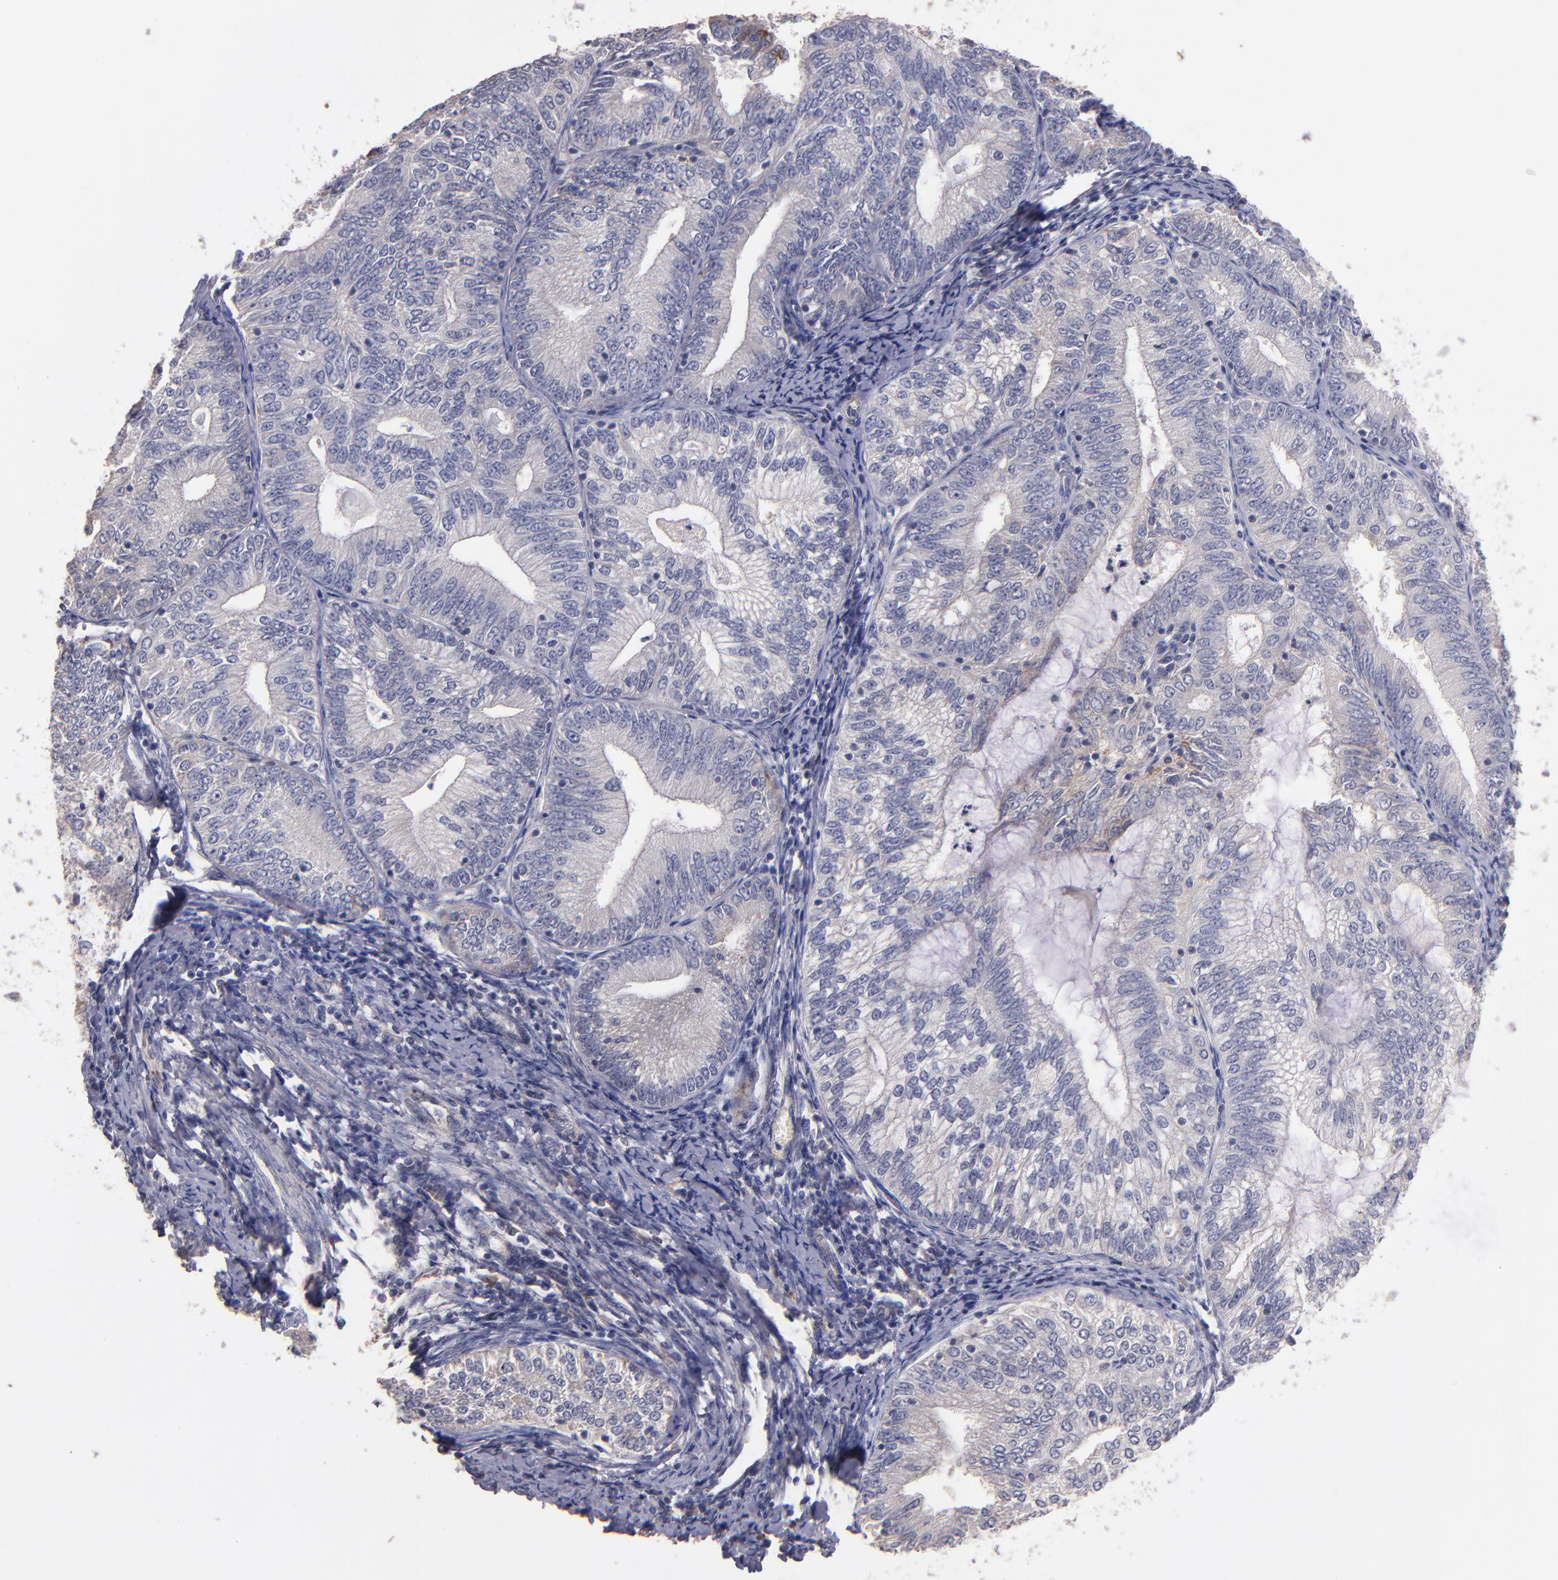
{"staining": {"intensity": "weak", "quantity": "<25%", "location": "cytoplasmic/membranous"}, "tissue": "endometrial cancer", "cell_type": "Tumor cells", "image_type": "cancer", "snomed": [{"axis": "morphology", "description": "Adenocarcinoma, NOS"}, {"axis": "topography", "description": "Endometrium"}], "caption": "Immunohistochemistry (IHC) of human endometrial cancer (adenocarcinoma) shows no positivity in tumor cells.", "gene": "MAGEE1", "patient": {"sex": "female", "age": 69}}